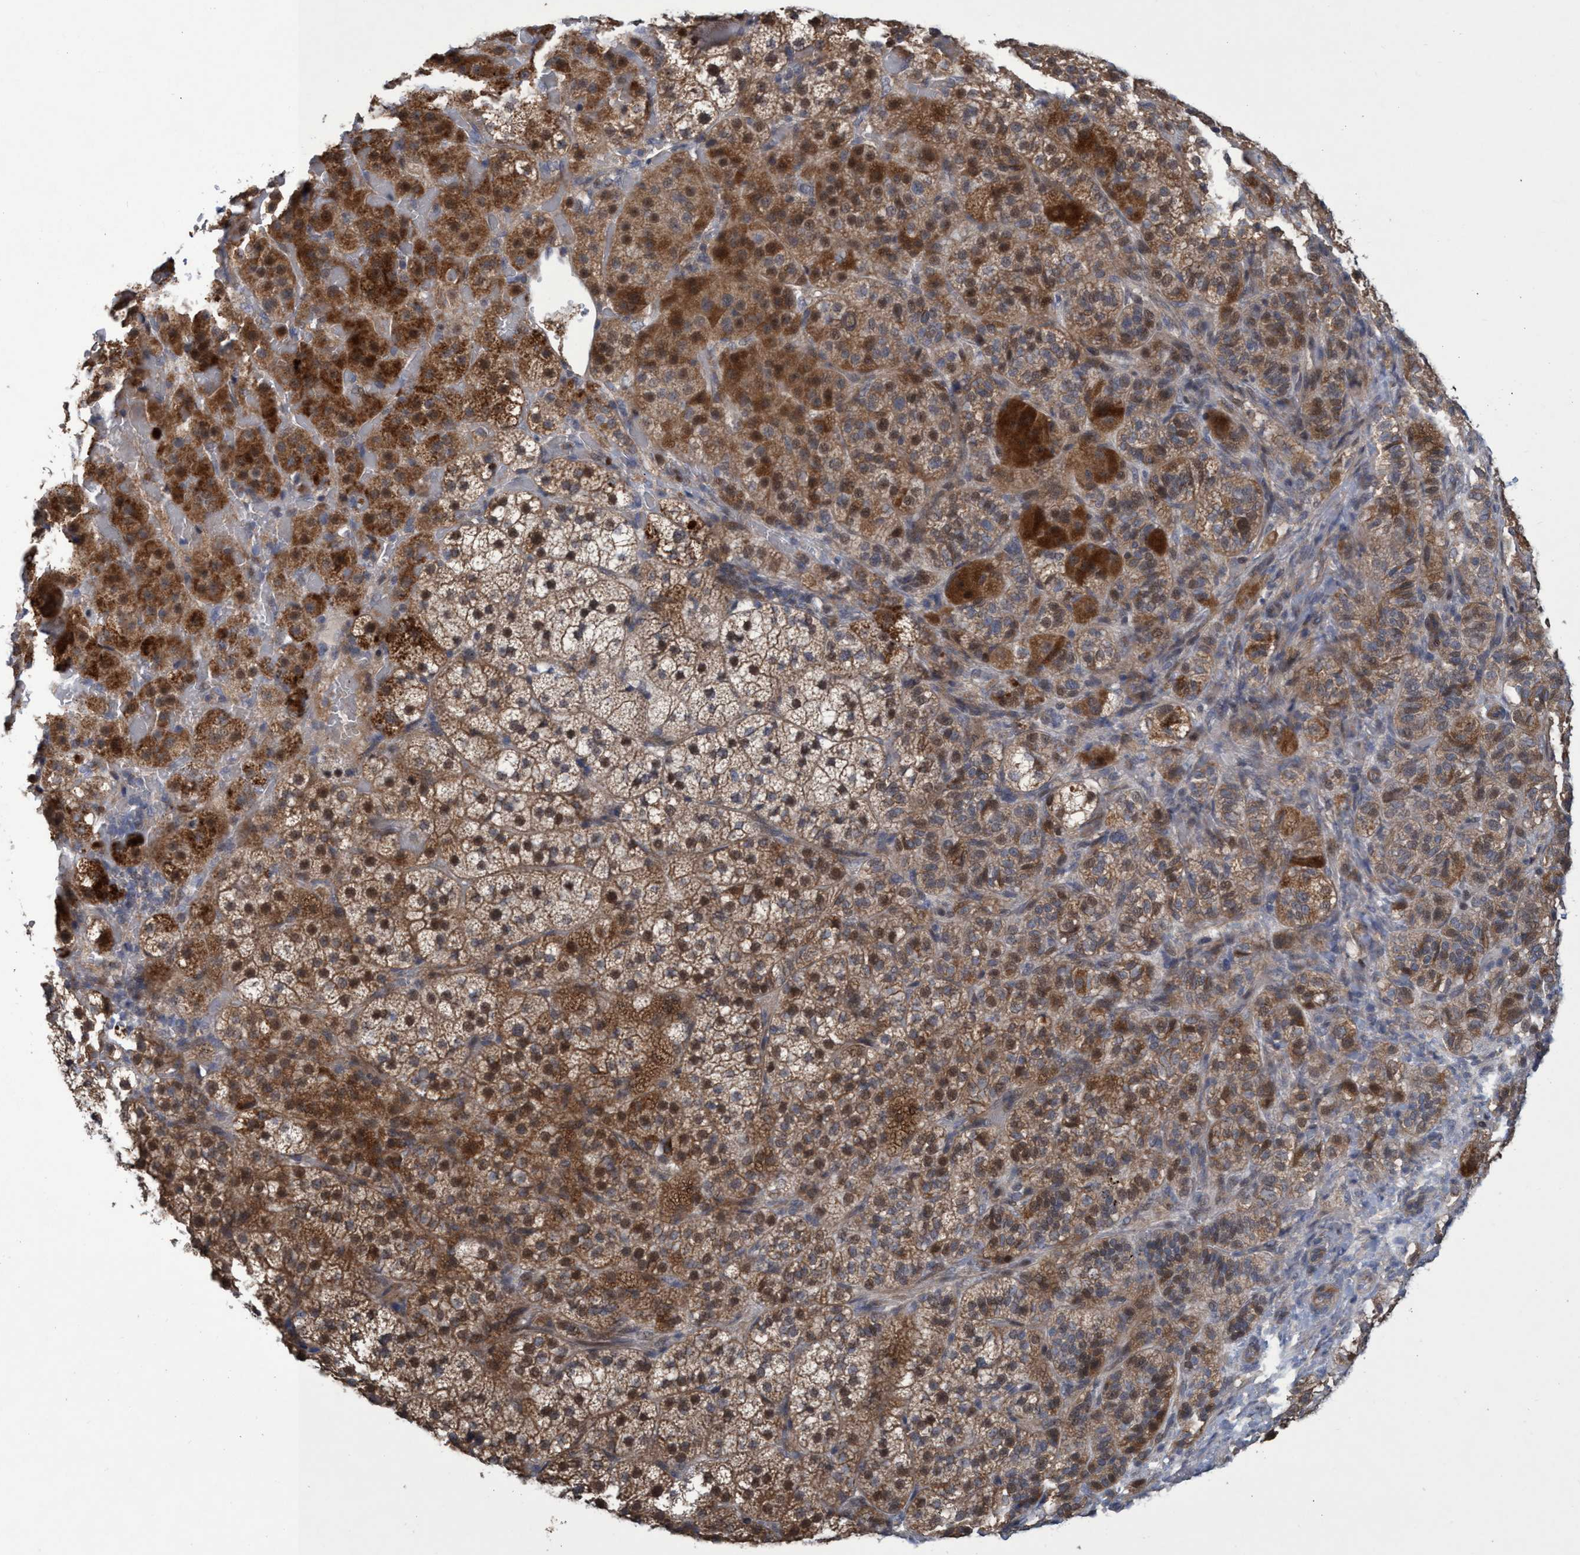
{"staining": {"intensity": "moderate", "quantity": ">75%", "location": "cytoplasmic/membranous,nuclear"}, "tissue": "adrenal gland", "cell_type": "Glandular cells", "image_type": "normal", "snomed": [{"axis": "morphology", "description": "Normal tissue, NOS"}, {"axis": "topography", "description": "Adrenal gland"}], "caption": "Adrenal gland stained for a protein (brown) shows moderate cytoplasmic/membranous,nuclear positive positivity in approximately >75% of glandular cells.", "gene": "ZNF677", "patient": {"sex": "female", "age": 59}}